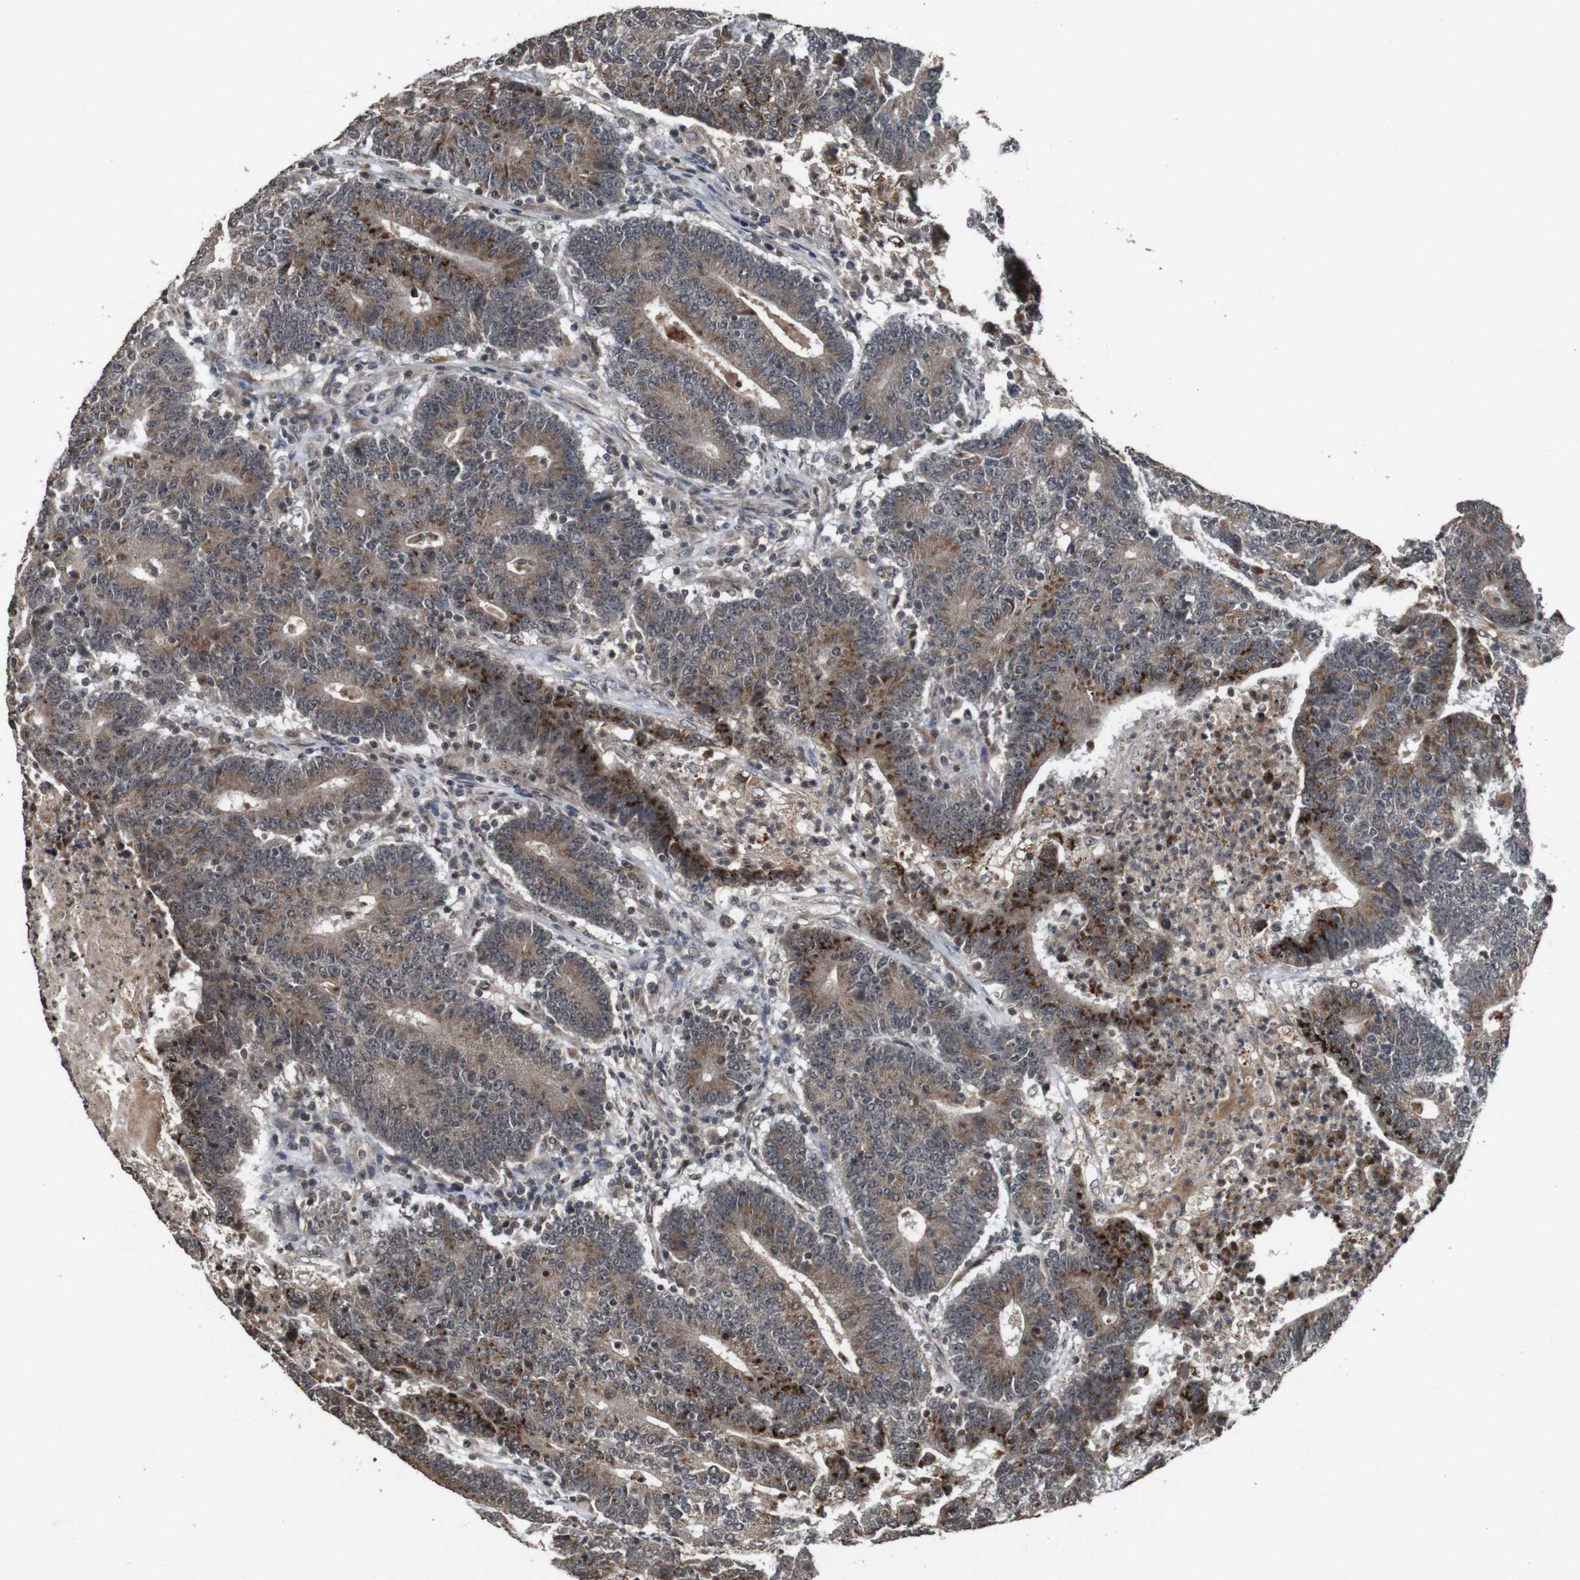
{"staining": {"intensity": "strong", "quantity": "25%-75%", "location": "cytoplasmic/membranous"}, "tissue": "colorectal cancer", "cell_type": "Tumor cells", "image_type": "cancer", "snomed": [{"axis": "morphology", "description": "Normal tissue, NOS"}, {"axis": "morphology", "description": "Adenocarcinoma, NOS"}, {"axis": "topography", "description": "Colon"}], "caption": "A high amount of strong cytoplasmic/membranous staining is present in approximately 25%-75% of tumor cells in adenocarcinoma (colorectal) tissue.", "gene": "SORL1", "patient": {"sex": "female", "age": 75}}